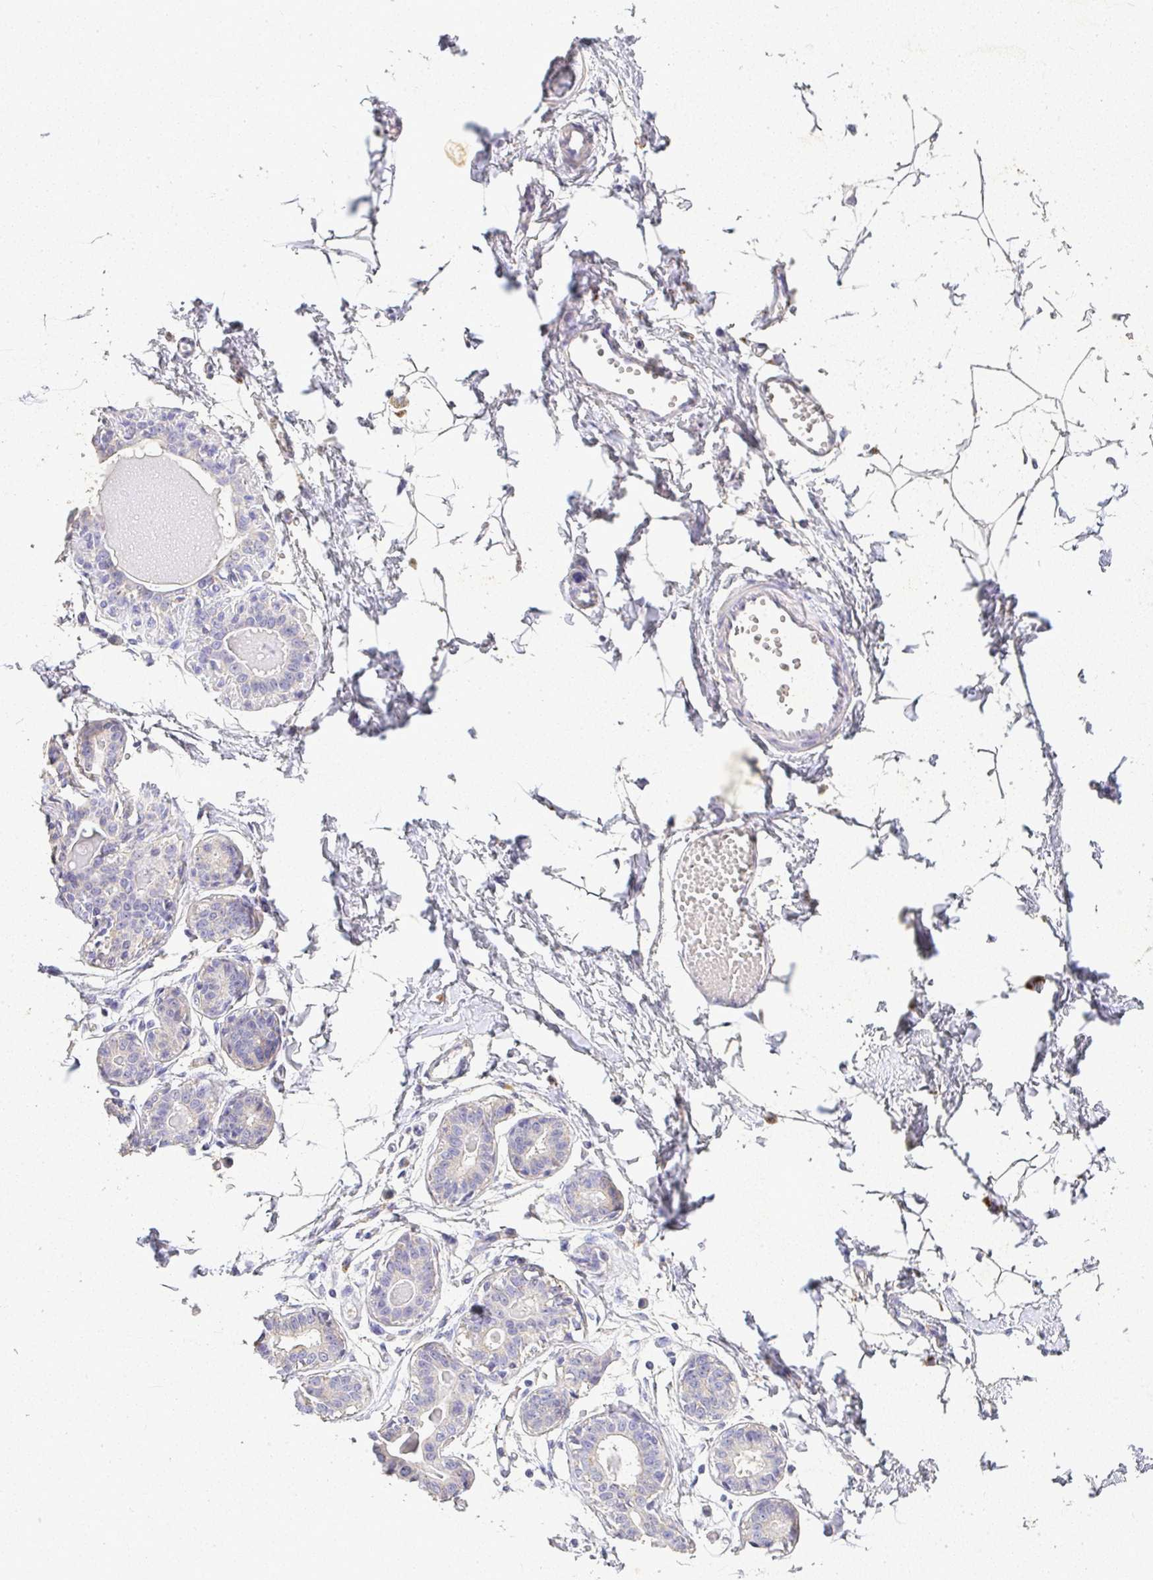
{"staining": {"intensity": "negative", "quantity": "none", "location": "none"}, "tissue": "breast", "cell_type": "Adipocytes", "image_type": "normal", "snomed": [{"axis": "morphology", "description": "Normal tissue, NOS"}, {"axis": "topography", "description": "Breast"}], "caption": "Immunohistochemistry histopathology image of unremarkable breast stained for a protein (brown), which displays no staining in adipocytes. (Immunohistochemistry, brightfield microscopy, high magnification).", "gene": "RPS2", "patient": {"sex": "female", "age": 45}}